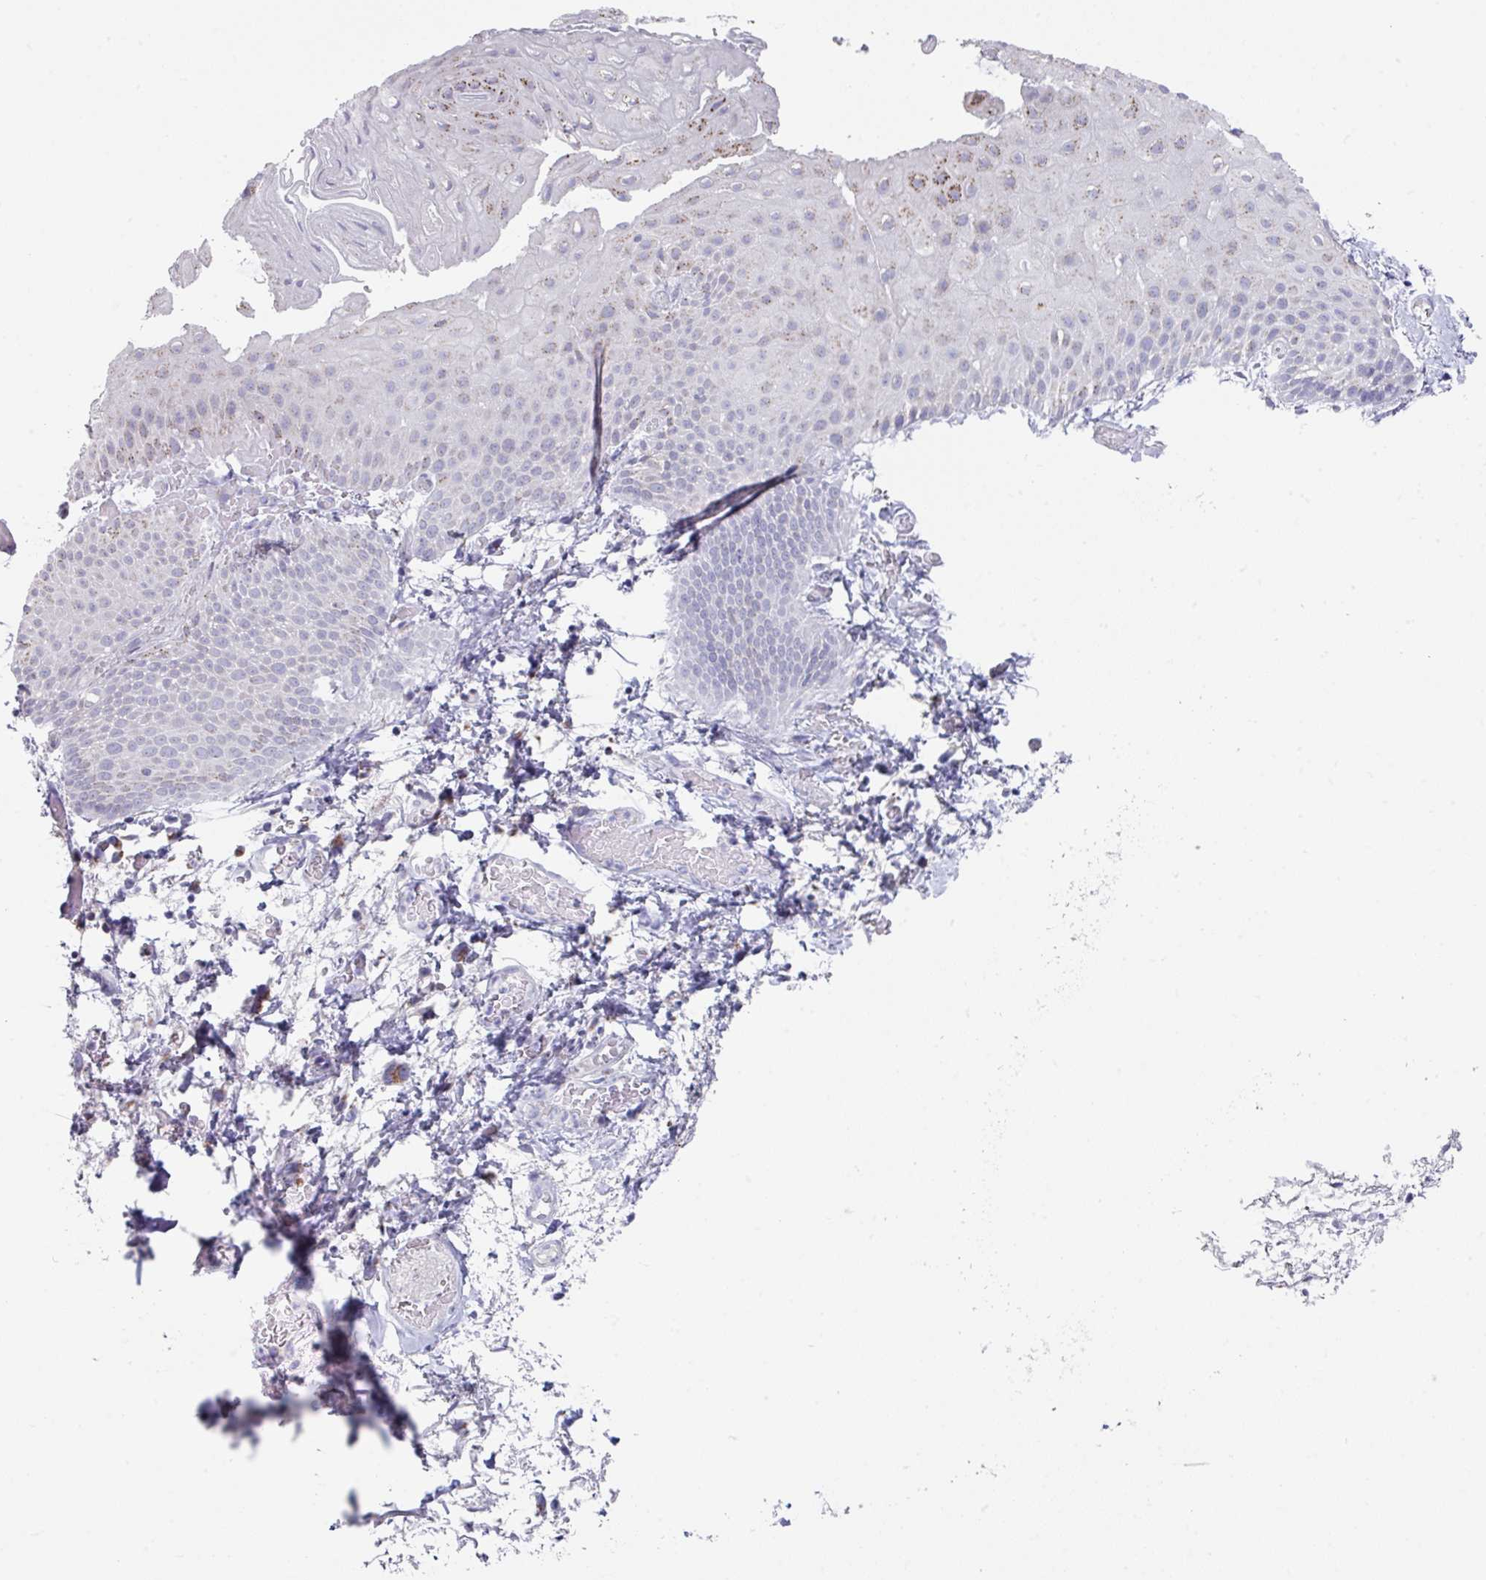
{"staining": {"intensity": "moderate", "quantity": "<25%", "location": "cytoplasmic/membranous"}, "tissue": "skin", "cell_type": "Epidermal cells", "image_type": "normal", "snomed": [{"axis": "morphology", "description": "Normal tissue, NOS"}, {"axis": "morphology", "description": "Hemorrhoids"}, {"axis": "morphology", "description": "Inflammation, NOS"}, {"axis": "topography", "description": "Anal"}], "caption": "Immunohistochemistry (IHC) of normal skin displays low levels of moderate cytoplasmic/membranous staining in about <25% of epidermal cells.", "gene": "VKORC1L1", "patient": {"sex": "male", "age": 60}}